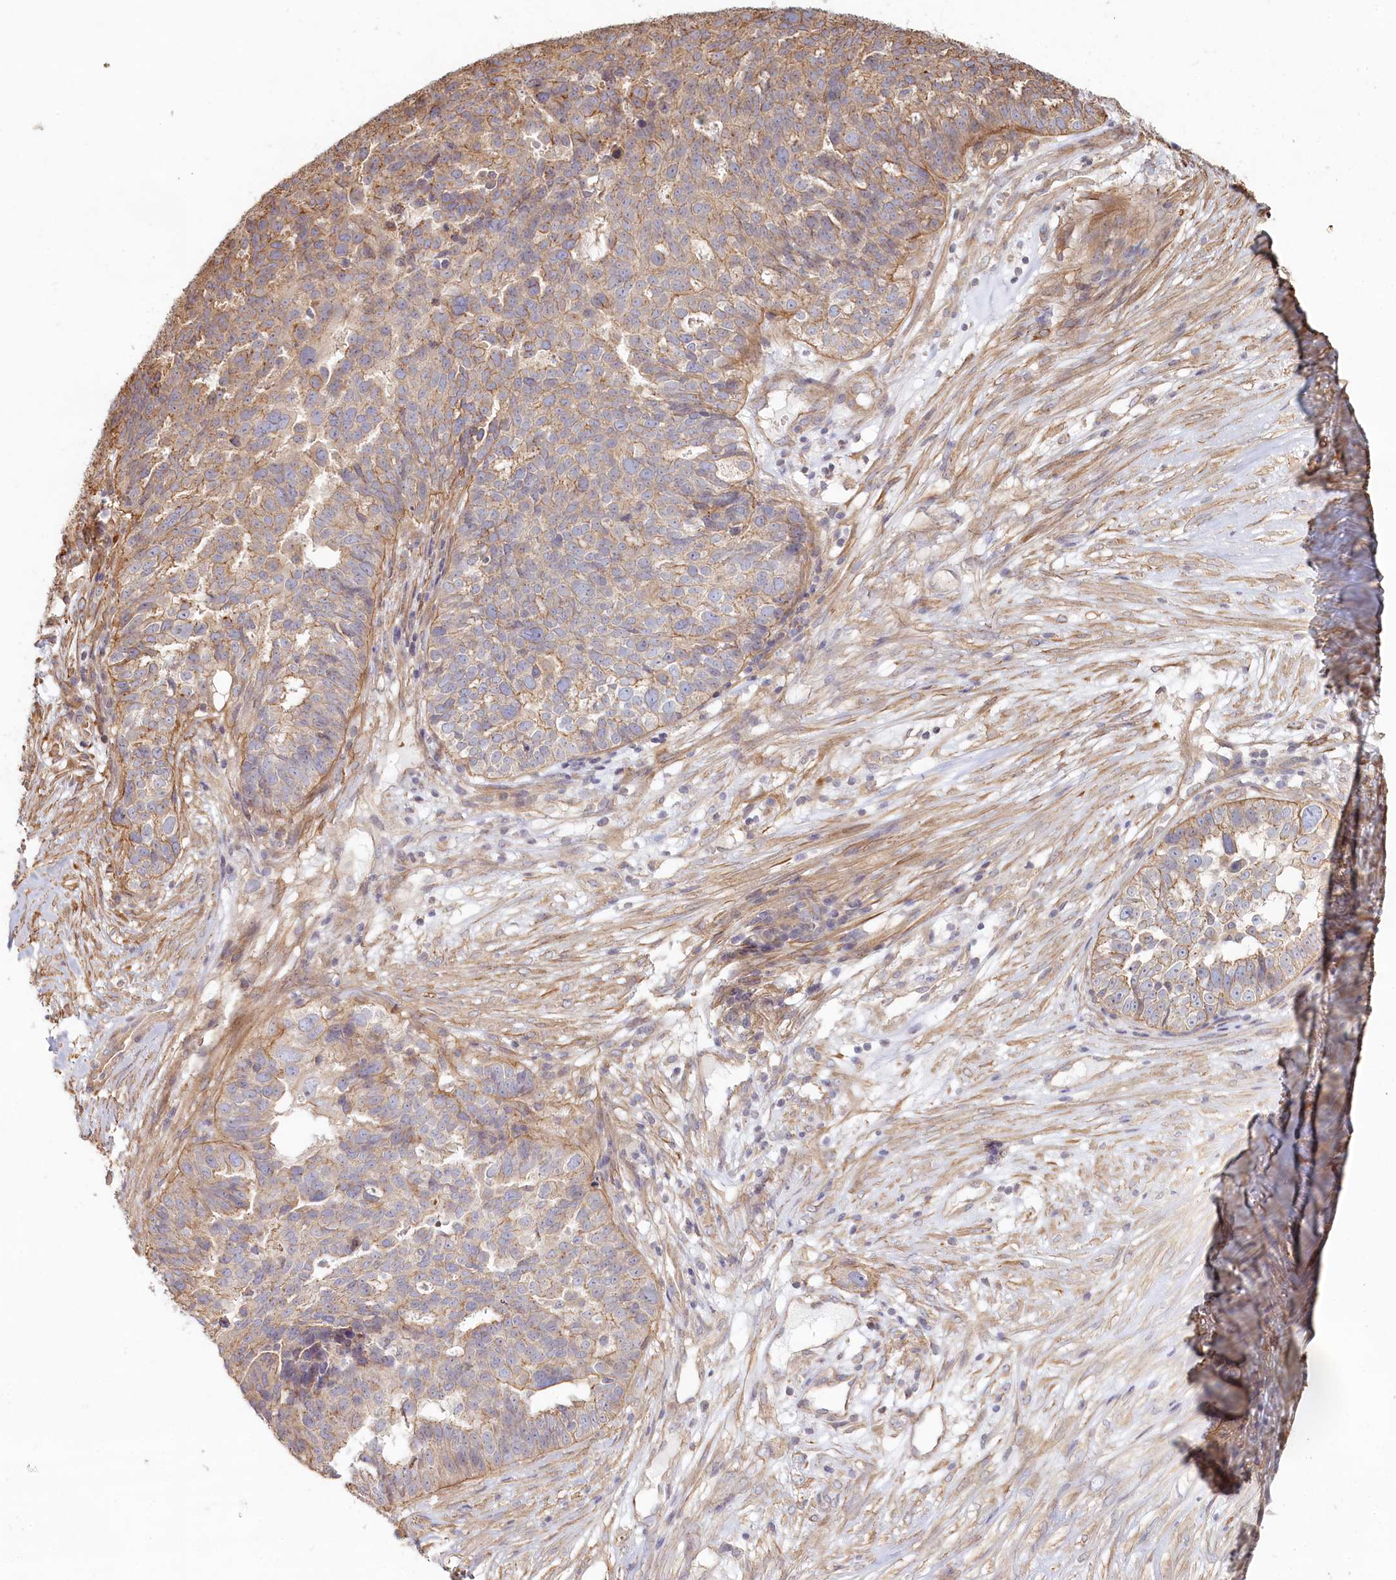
{"staining": {"intensity": "weak", "quantity": "25%-75%", "location": "cytoplasmic/membranous"}, "tissue": "ovarian cancer", "cell_type": "Tumor cells", "image_type": "cancer", "snomed": [{"axis": "morphology", "description": "Cystadenocarcinoma, serous, NOS"}, {"axis": "topography", "description": "Ovary"}], "caption": "The histopathology image displays immunohistochemical staining of serous cystadenocarcinoma (ovarian). There is weak cytoplasmic/membranous expression is identified in approximately 25%-75% of tumor cells.", "gene": "TCHP", "patient": {"sex": "female", "age": 59}}